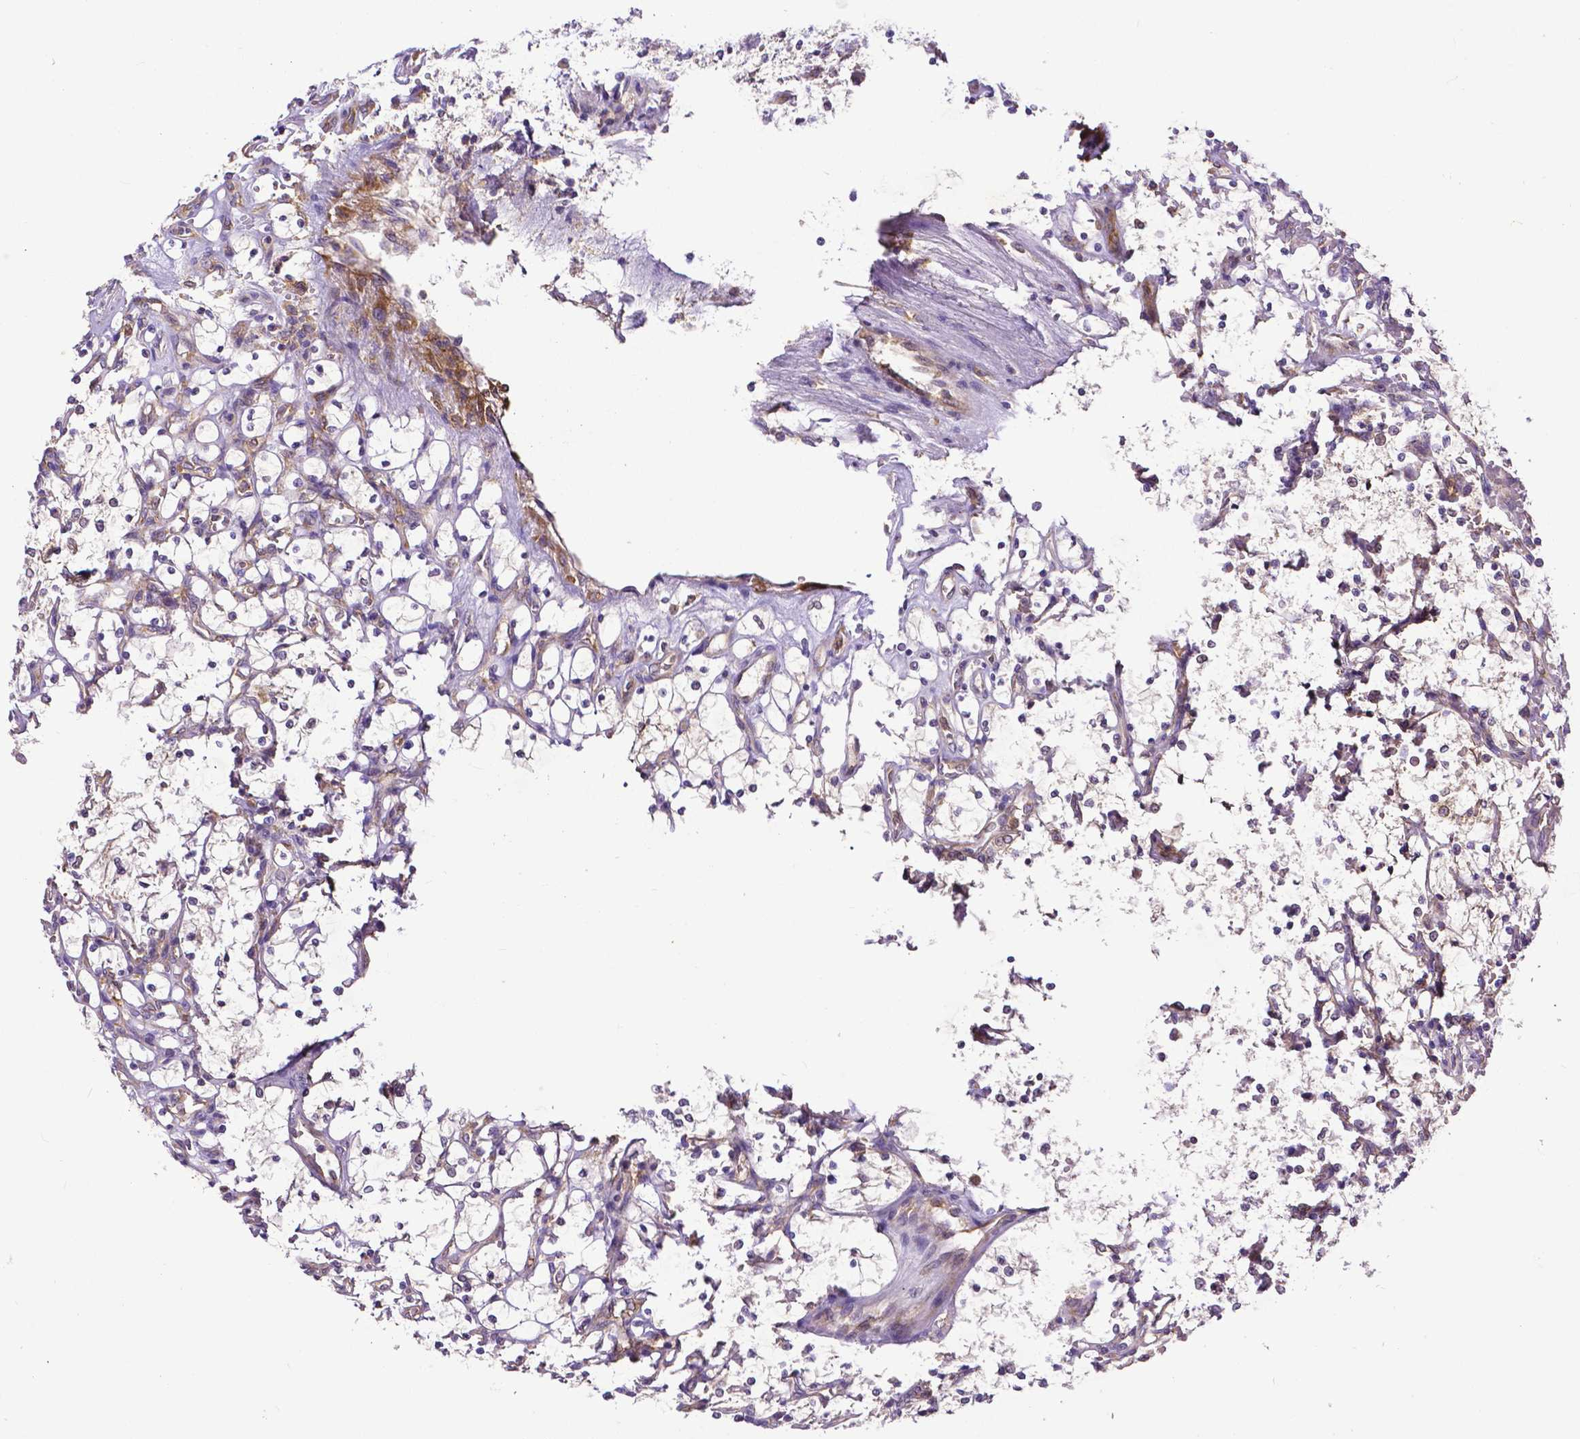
{"staining": {"intensity": "negative", "quantity": "none", "location": "none"}, "tissue": "renal cancer", "cell_type": "Tumor cells", "image_type": "cancer", "snomed": [{"axis": "morphology", "description": "Adenocarcinoma, NOS"}, {"axis": "topography", "description": "Kidney"}], "caption": "An immunohistochemistry (IHC) histopathology image of renal cancer is shown. There is no staining in tumor cells of renal cancer. (DAB (3,3'-diaminobenzidine) IHC, high magnification).", "gene": "DICER1", "patient": {"sex": "female", "age": 69}}